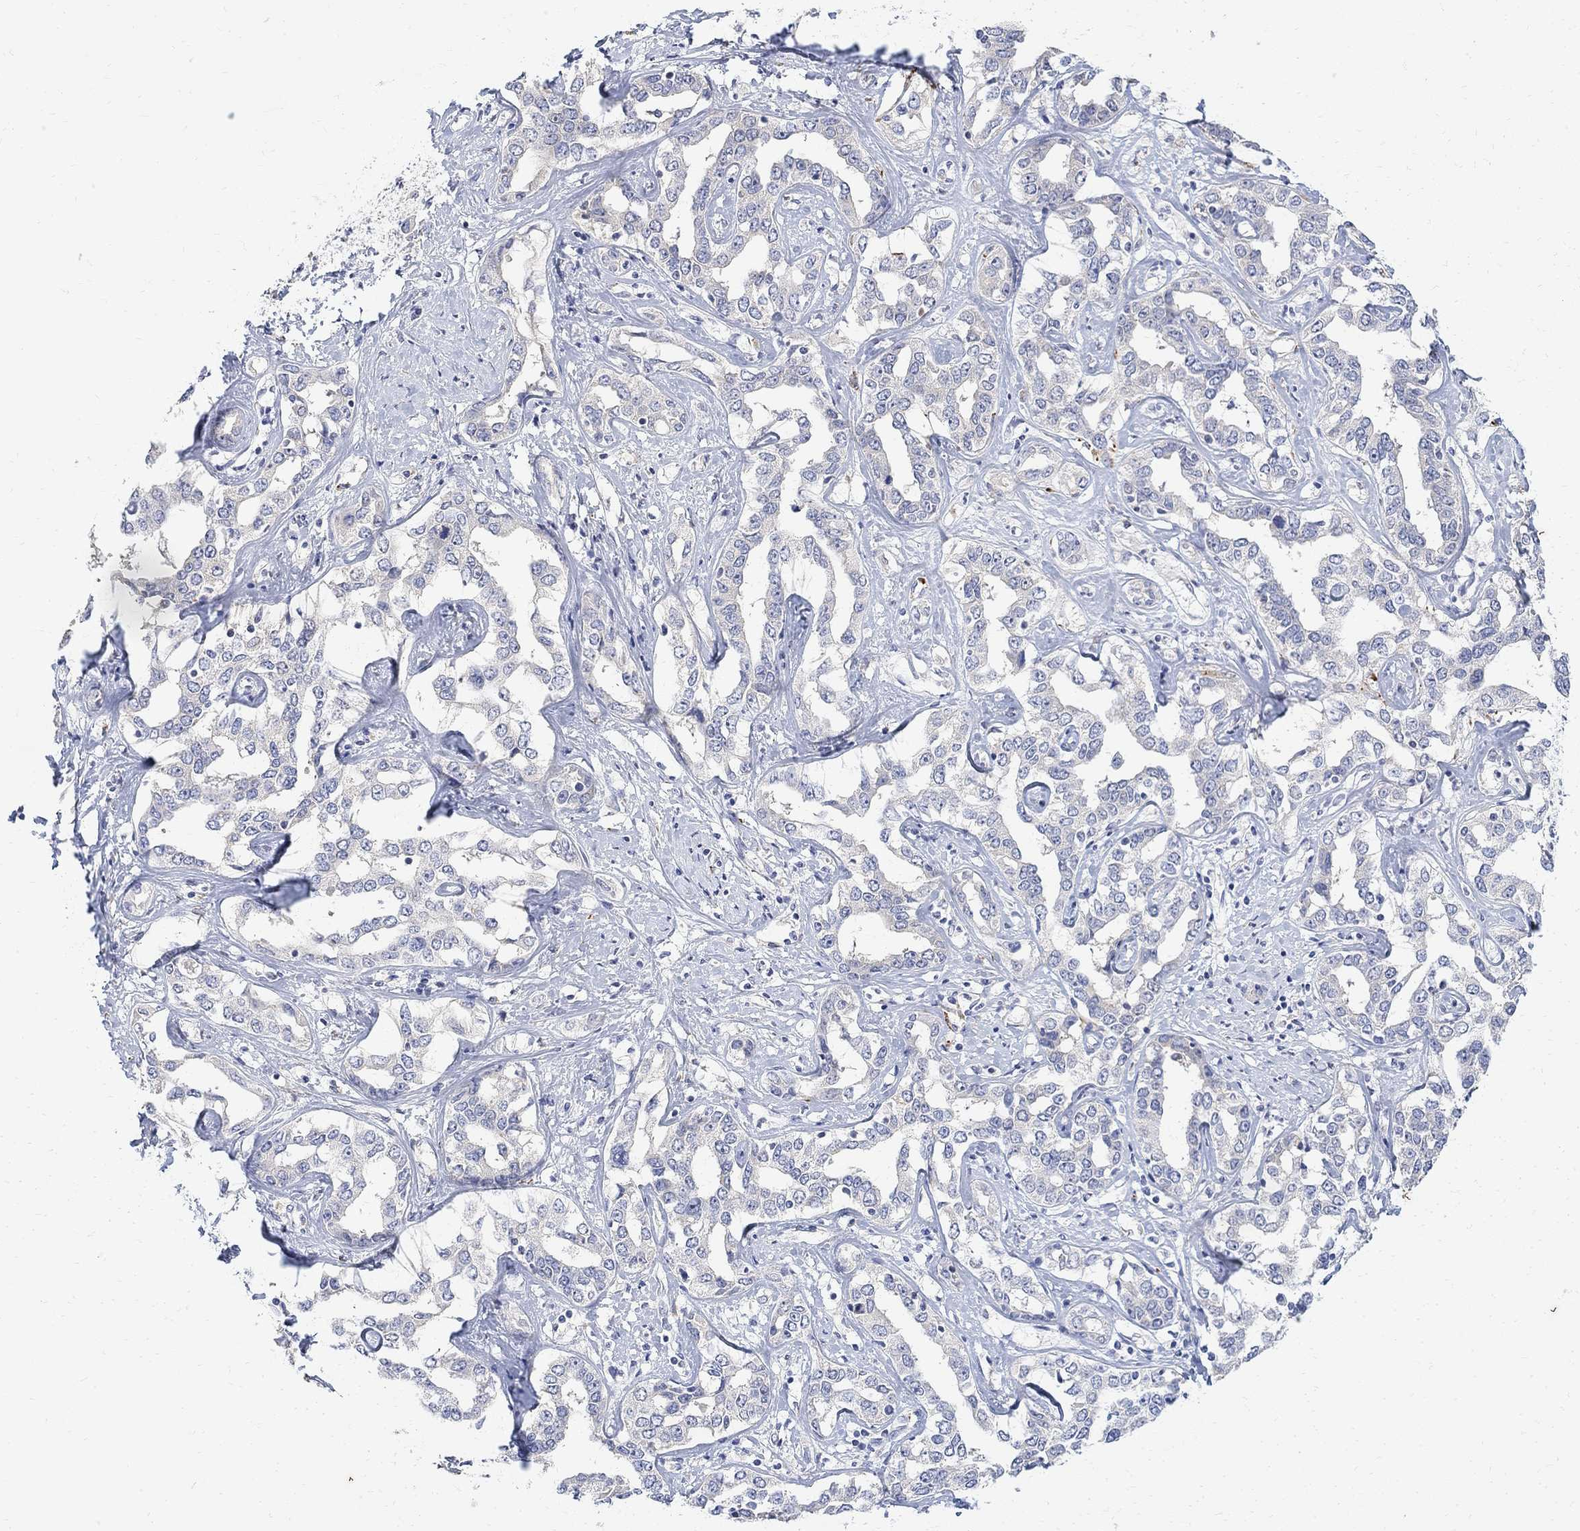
{"staining": {"intensity": "negative", "quantity": "none", "location": "none"}, "tissue": "liver cancer", "cell_type": "Tumor cells", "image_type": "cancer", "snomed": [{"axis": "morphology", "description": "Cholangiocarcinoma"}, {"axis": "topography", "description": "Liver"}], "caption": "Liver cancer stained for a protein using IHC reveals no expression tumor cells.", "gene": "FNDC5", "patient": {"sex": "male", "age": 59}}